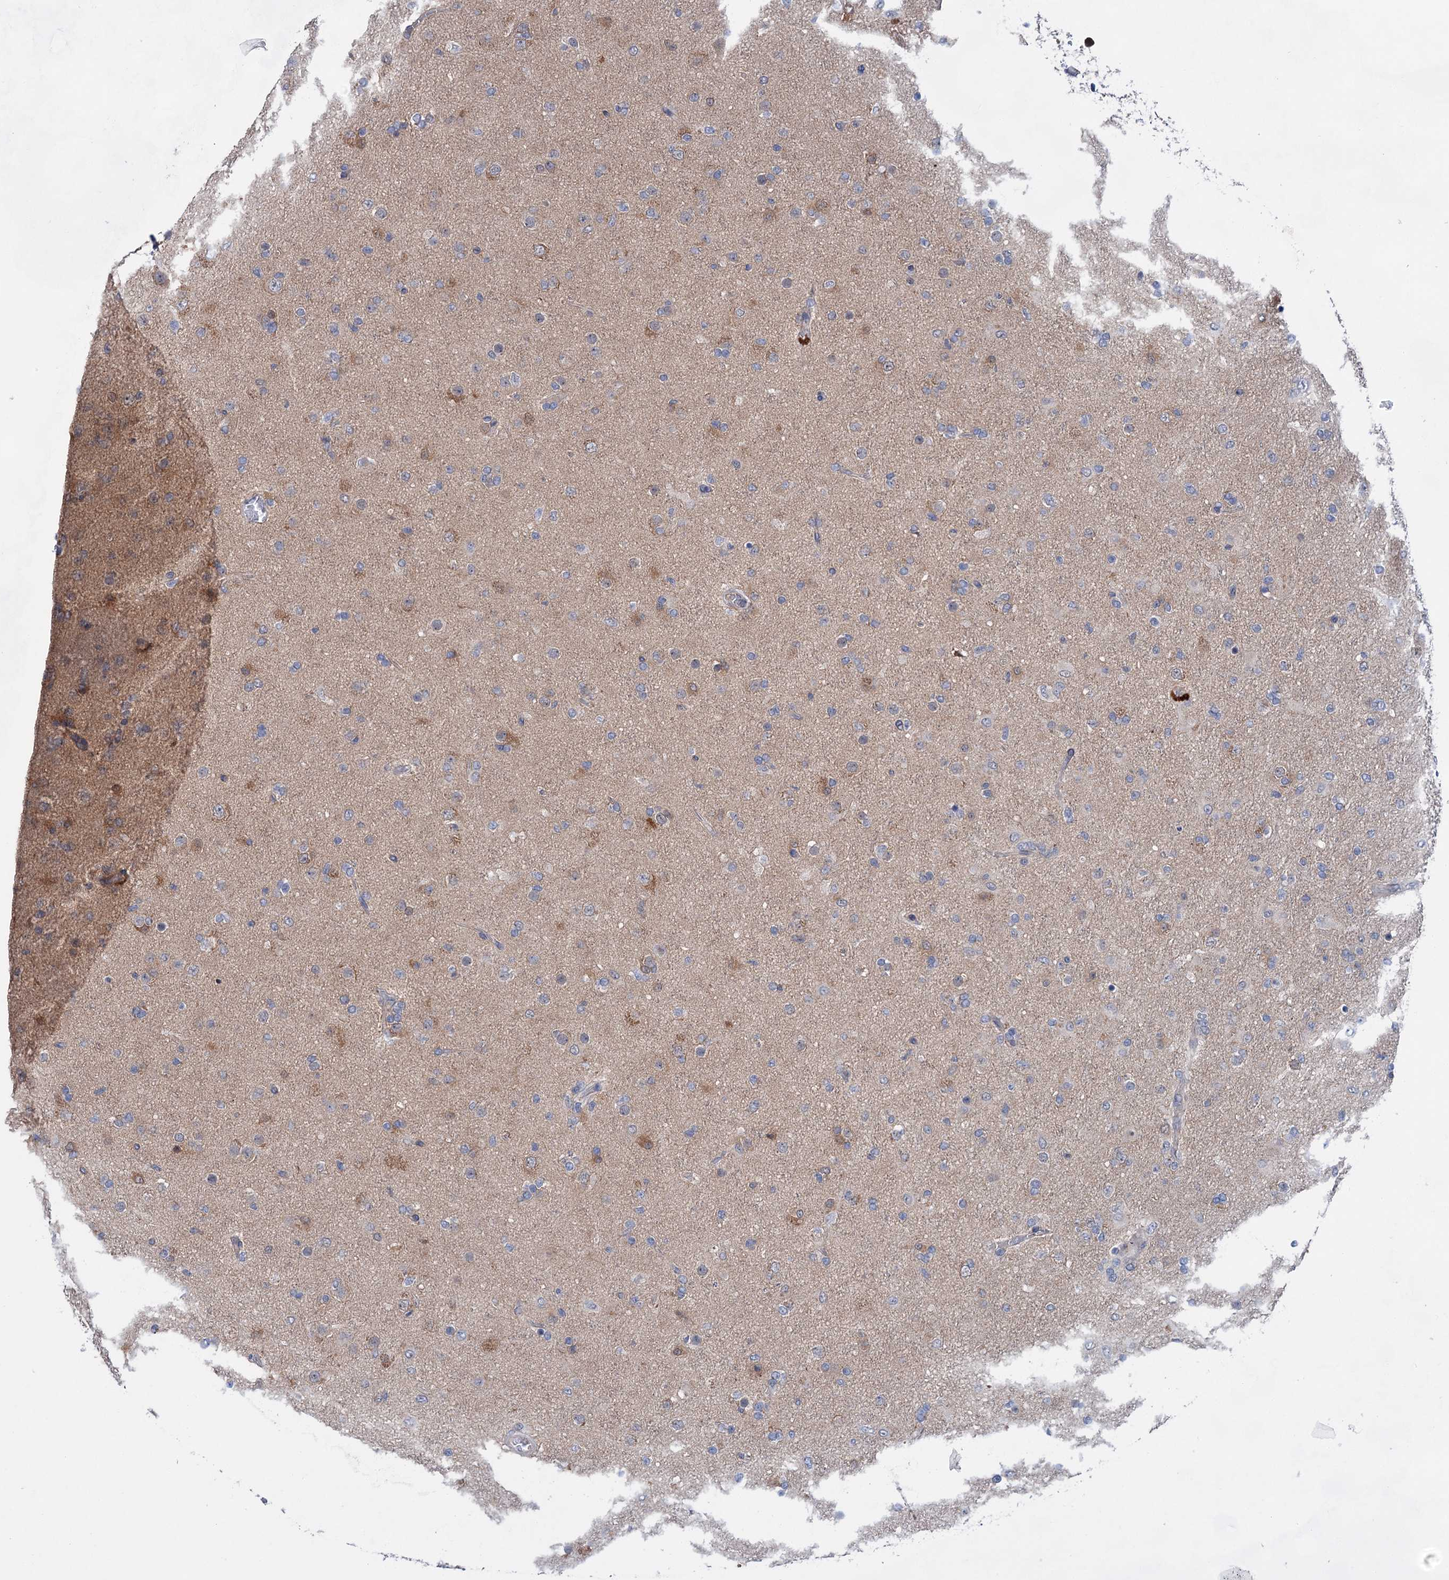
{"staining": {"intensity": "moderate", "quantity": "<25%", "location": "cytoplasmic/membranous"}, "tissue": "glioma", "cell_type": "Tumor cells", "image_type": "cancer", "snomed": [{"axis": "morphology", "description": "Glioma, malignant, Low grade"}, {"axis": "topography", "description": "Brain"}], "caption": "A low amount of moderate cytoplasmic/membranous expression is seen in approximately <25% of tumor cells in malignant glioma (low-grade) tissue. Immunohistochemistry stains the protein in brown and the nuclei are stained blue.", "gene": "MORN3", "patient": {"sex": "male", "age": 65}}